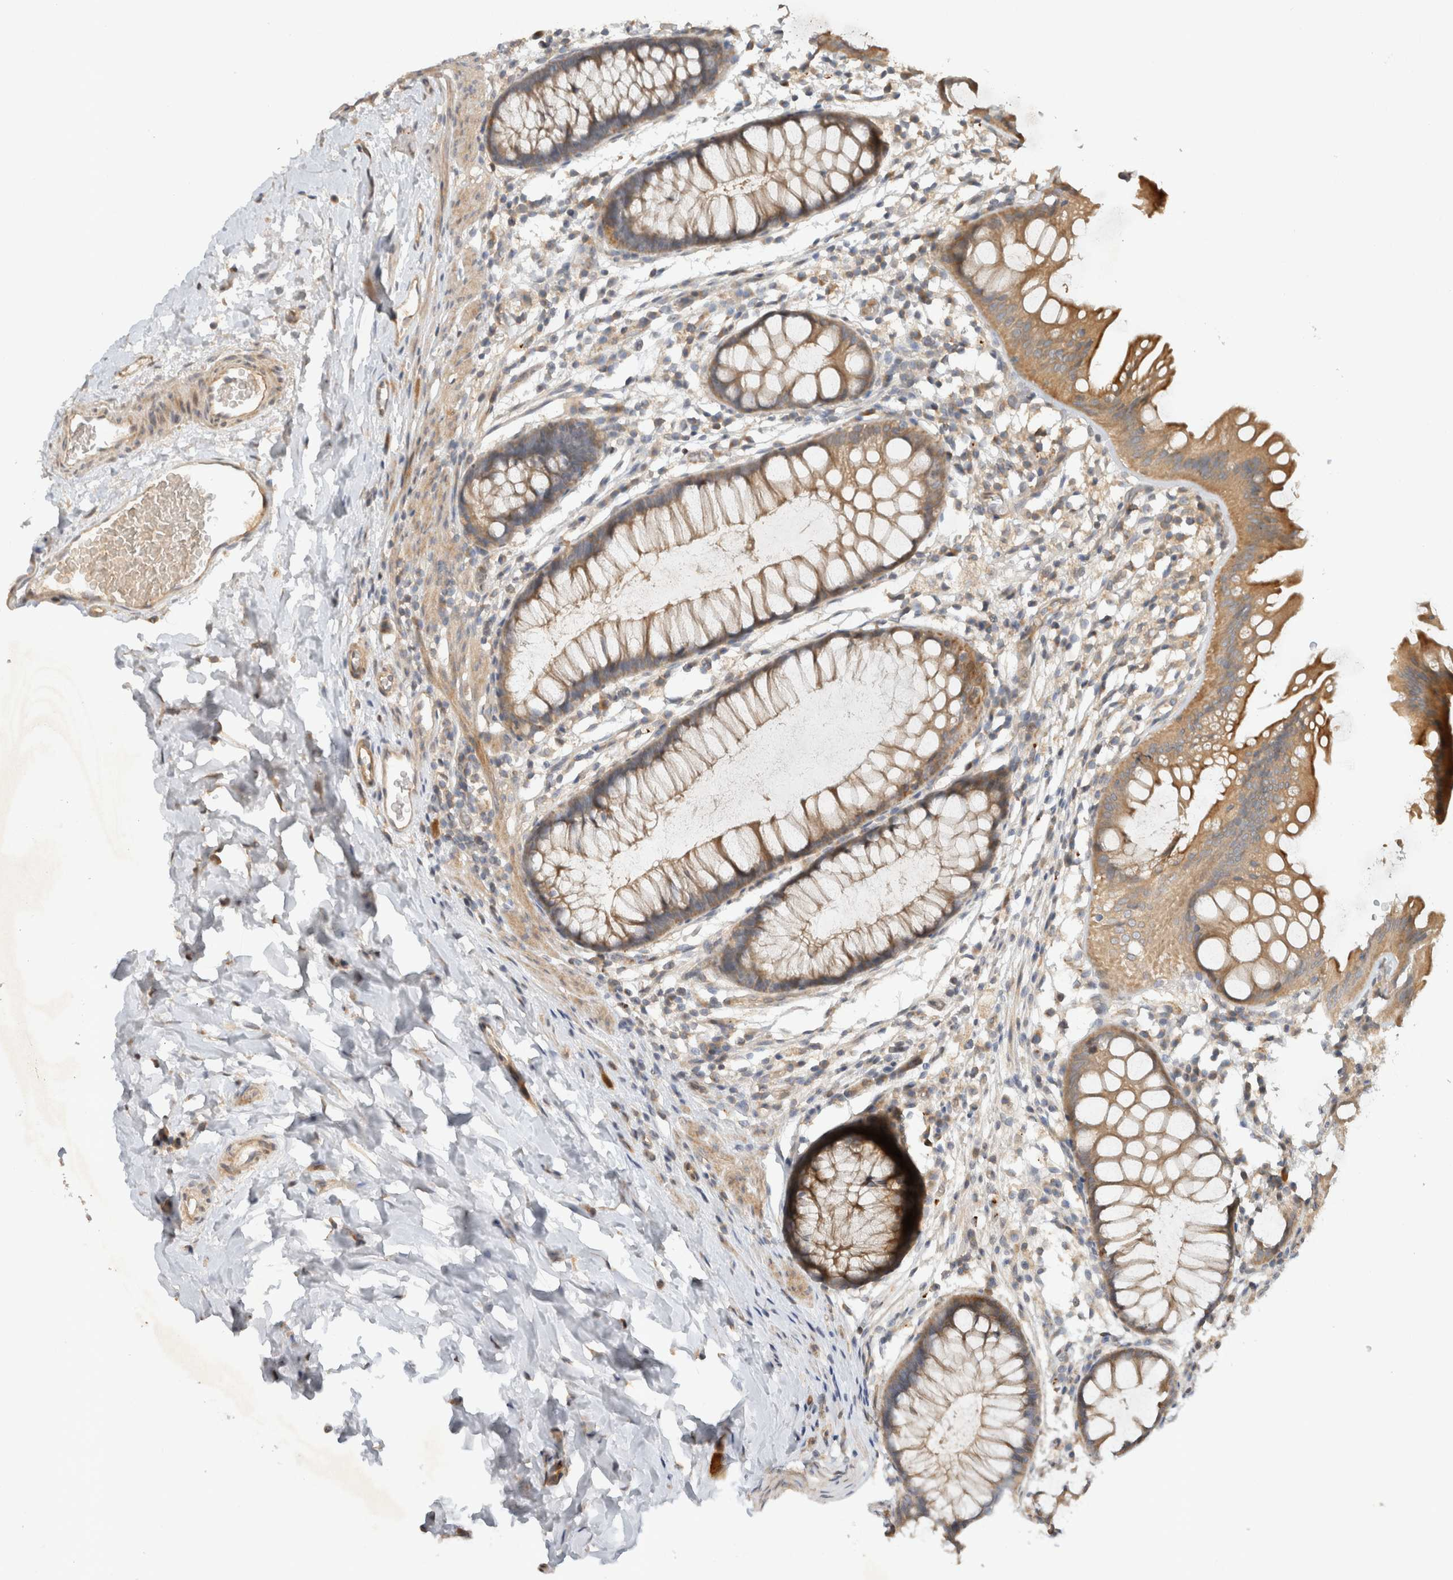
{"staining": {"intensity": "moderate", "quantity": ">75%", "location": "cytoplasmic/membranous"}, "tissue": "colon", "cell_type": "Endothelial cells", "image_type": "normal", "snomed": [{"axis": "morphology", "description": "Normal tissue, NOS"}, {"axis": "topography", "description": "Colon"}], "caption": "Colon stained for a protein (brown) exhibits moderate cytoplasmic/membranous positive staining in approximately >75% of endothelial cells.", "gene": "ARMC9", "patient": {"sex": "female", "age": 62}}